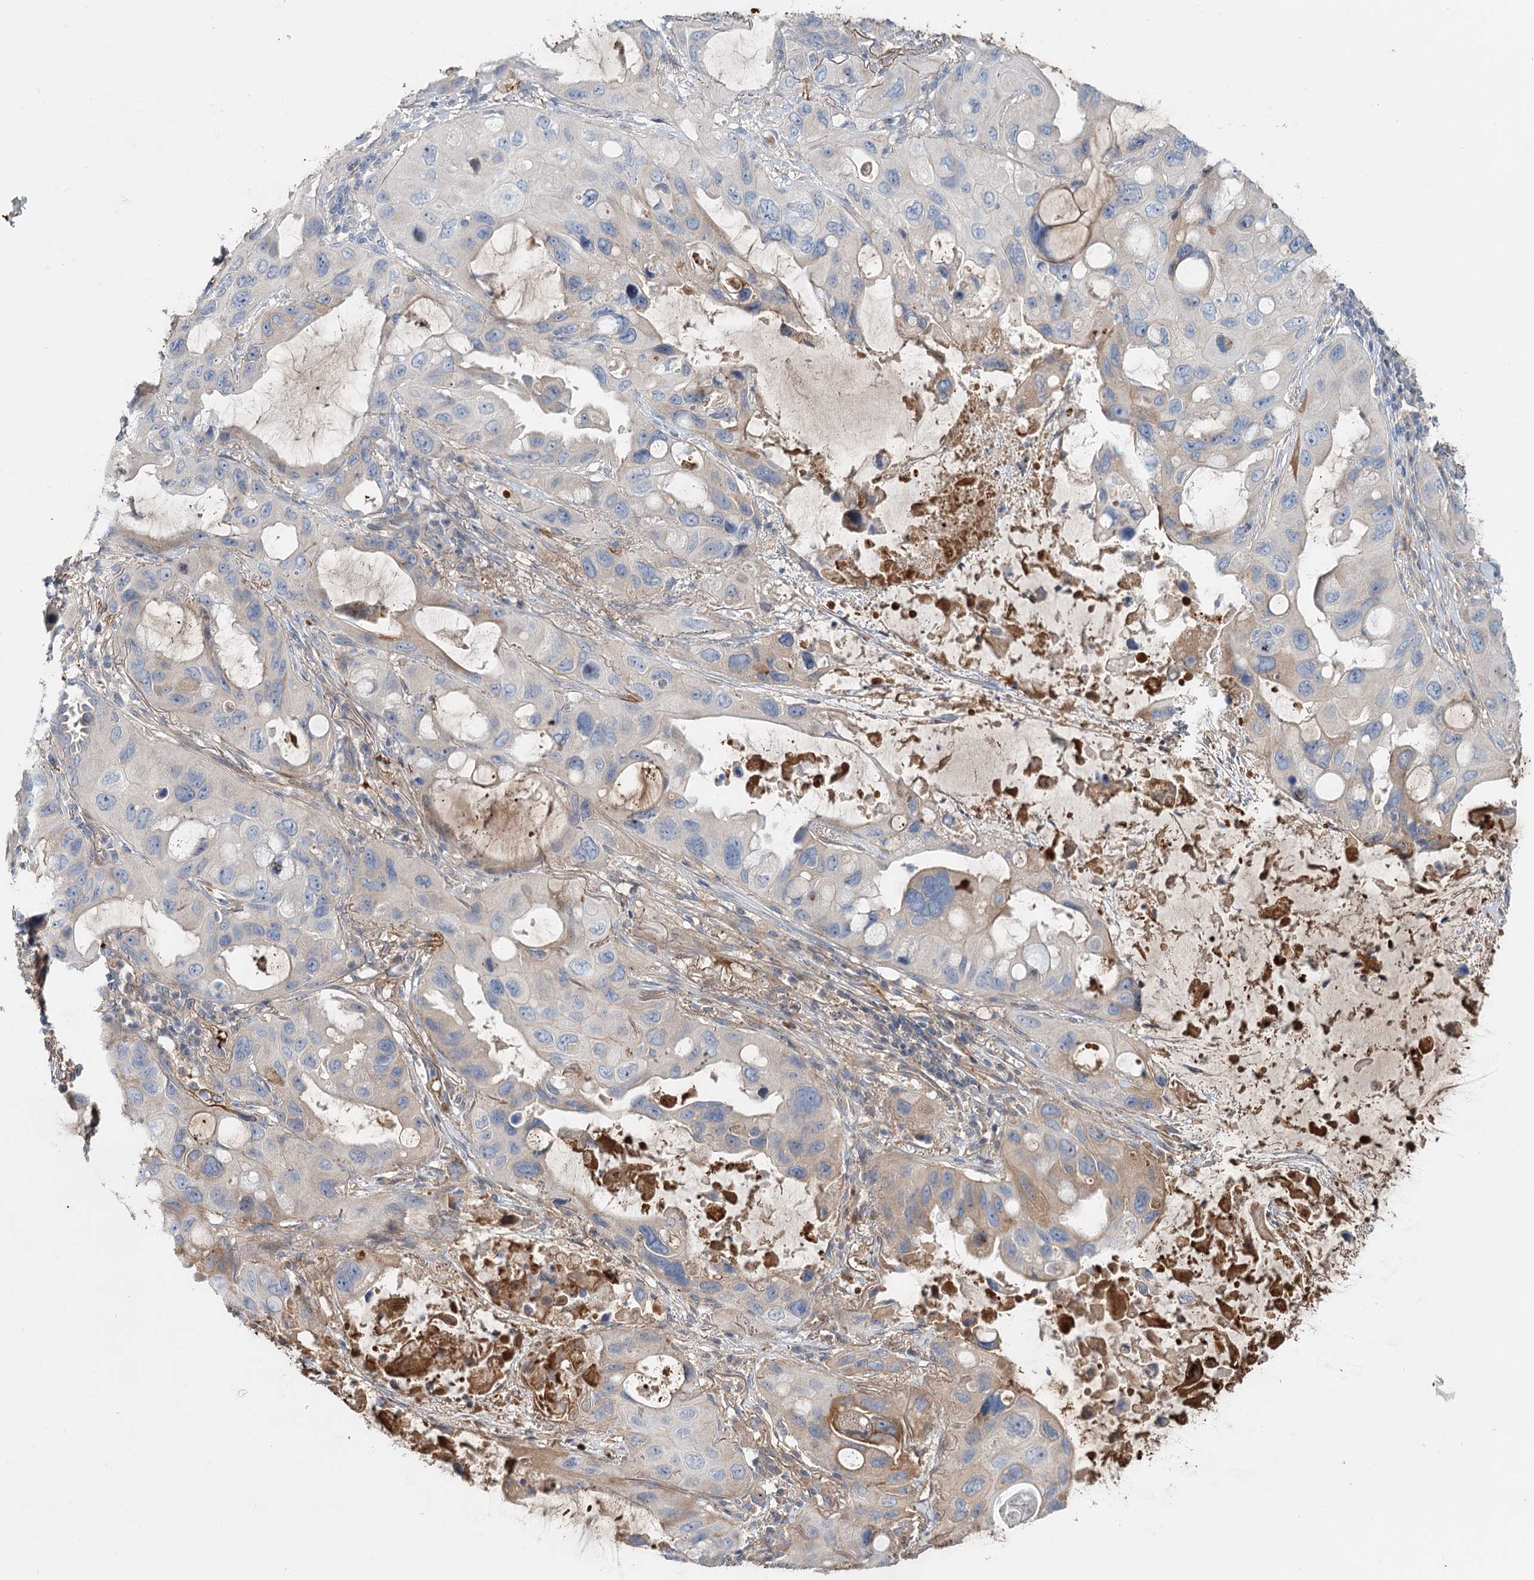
{"staining": {"intensity": "weak", "quantity": "<25%", "location": "cytoplasmic/membranous"}, "tissue": "lung cancer", "cell_type": "Tumor cells", "image_type": "cancer", "snomed": [{"axis": "morphology", "description": "Squamous cell carcinoma, NOS"}, {"axis": "topography", "description": "Lung"}], "caption": "There is no significant staining in tumor cells of squamous cell carcinoma (lung).", "gene": "ALKBH8", "patient": {"sex": "female", "age": 73}}